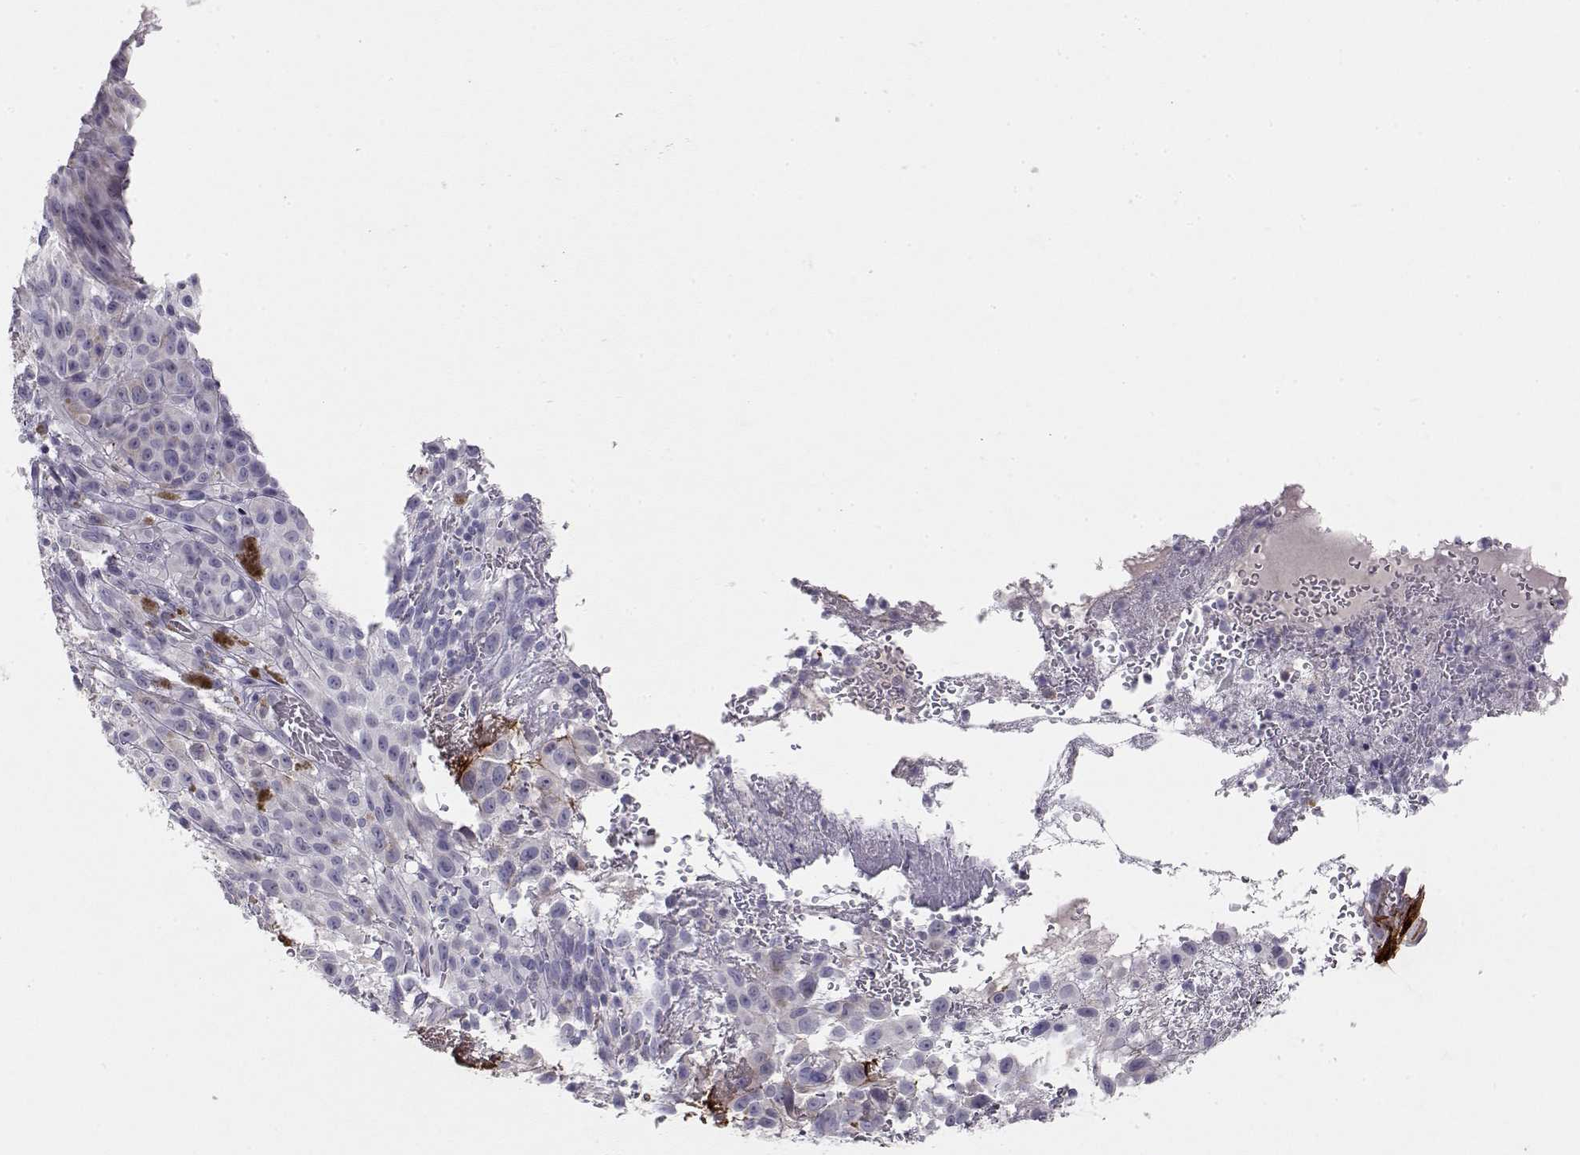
{"staining": {"intensity": "negative", "quantity": "none", "location": "none"}, "tissue": "melanoma", "cell_type": "Tumor cells", "image_type": "cancer", "snomed": [{"axis": "morphology", "description": "Malignant melanoma, NOS"}, {"axis": "topography", "description": "Skin"}], "caption": "IHC histopathology image of human melanoma stained for a protein (brown), which displays no staining in tumor cells.", "gene": "LAMB3", "patient": {"sex": "male", "age": 83}}